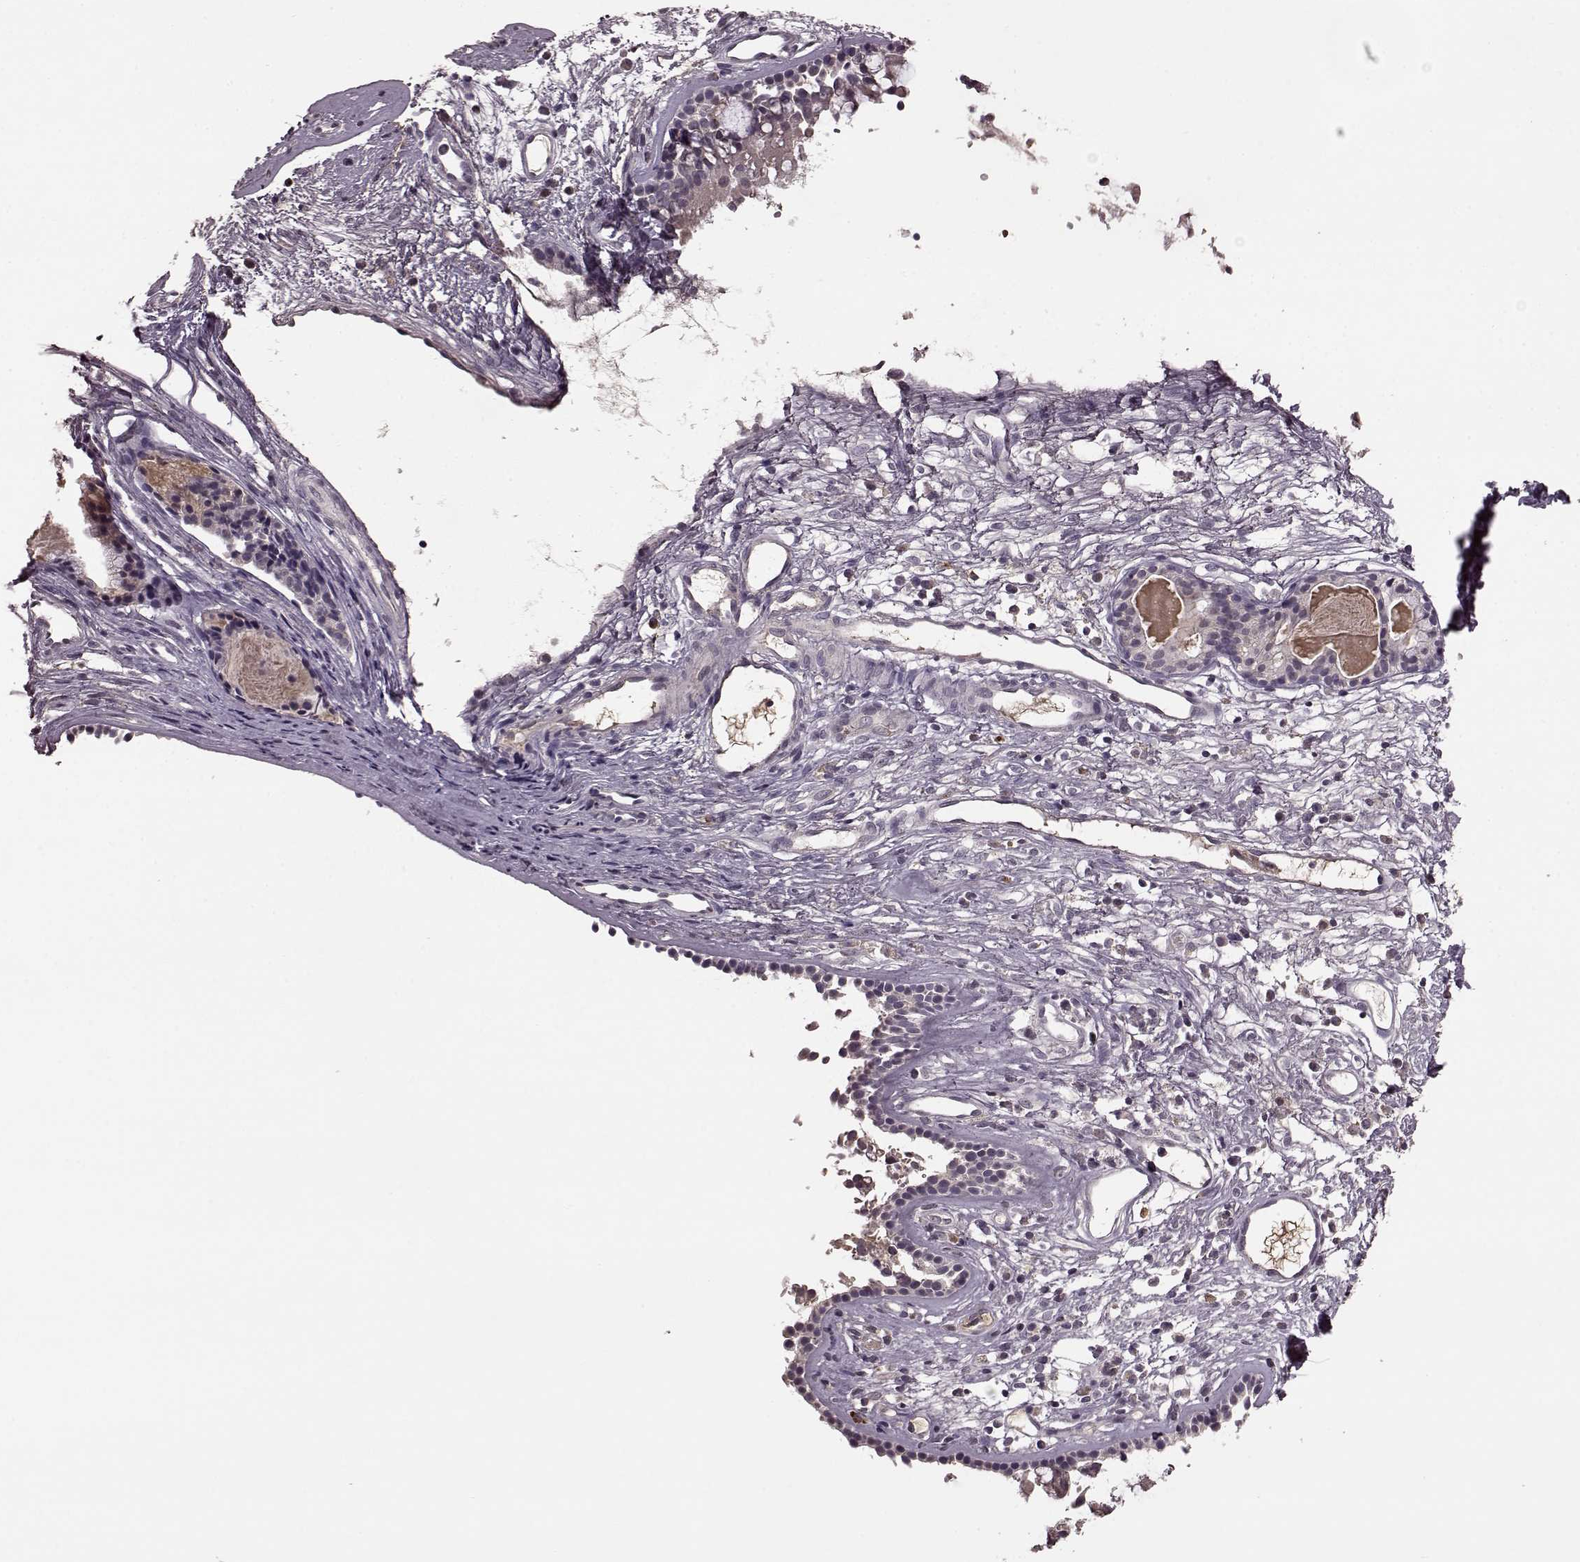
{"staining": {"intensity": "negative", "quantity": "none", "location": "none"}, "tissue": "nasopharynx", "cell_type": "Respiratory epithelial cells", "image_type": "normal", "snomed": [{"axis": "morphology", "description": "Normal tissue, NOS"}, {"axis": "topography", "description": "Nasopharynx"}], "caption": "The histopathology image displays no staining of respiratory epithelial cells in normal nasopharynx. (Immunohistochemistry (ihc), brightfield microscopy, high magnification).", "gene": "NRL", "patient": {"sex": "male", "age": 77}}